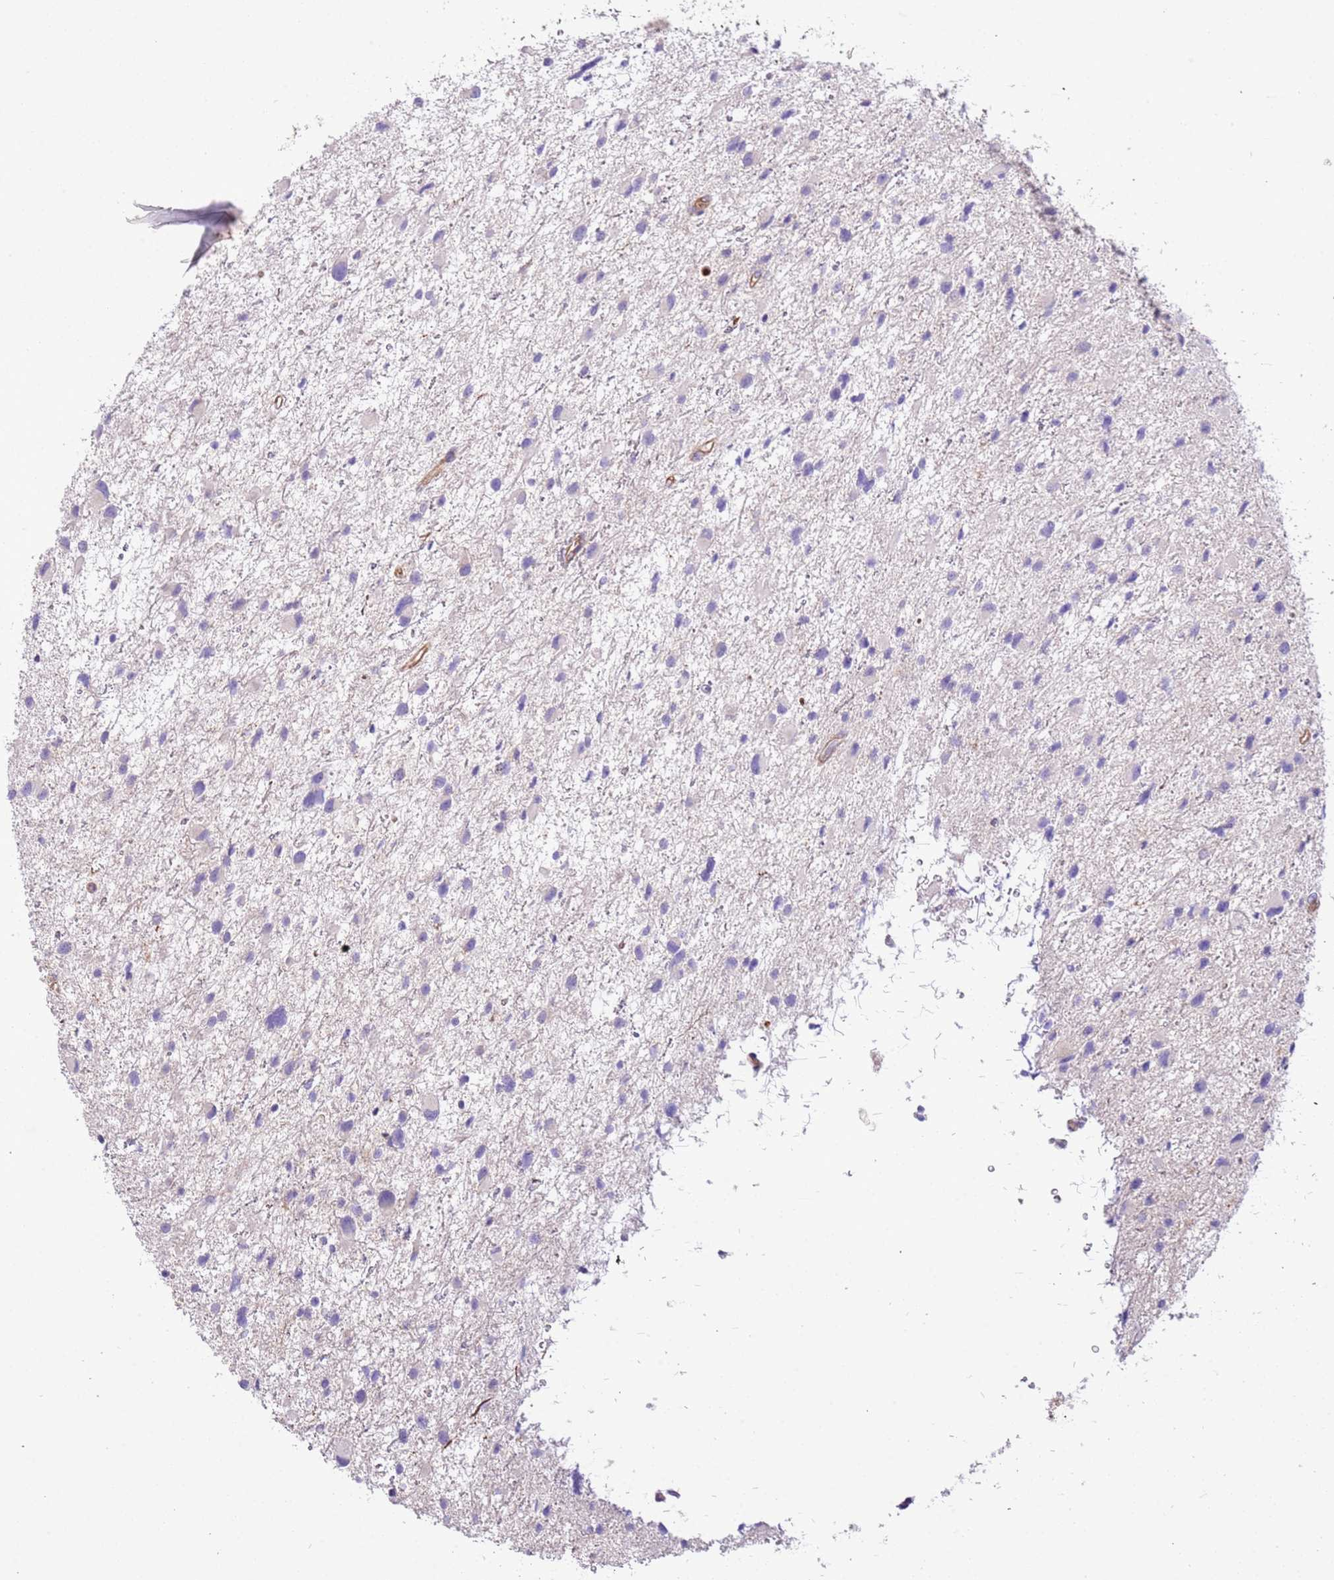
{"staining": {"intensity": "negative", "quantity": "none", "location": "none"}, "tissue": "glioma", "cell_type": "Tumor cells", "image_type": "cancer", "snomed": [{"axis": "morphology", "description": "Glioma, malignant, Low grade"}, {"axis": "topography", "description": "Brain"}], "caption": "Immunohistochemistry (IHC) photomicrograph of neoplastic tissue: human low-grade glioma (malignant) stained with DAB shows no significant protein expression in tumor cells.", "gene": "NAALADL1", "patient": {"sex": "female", "age": 32}}